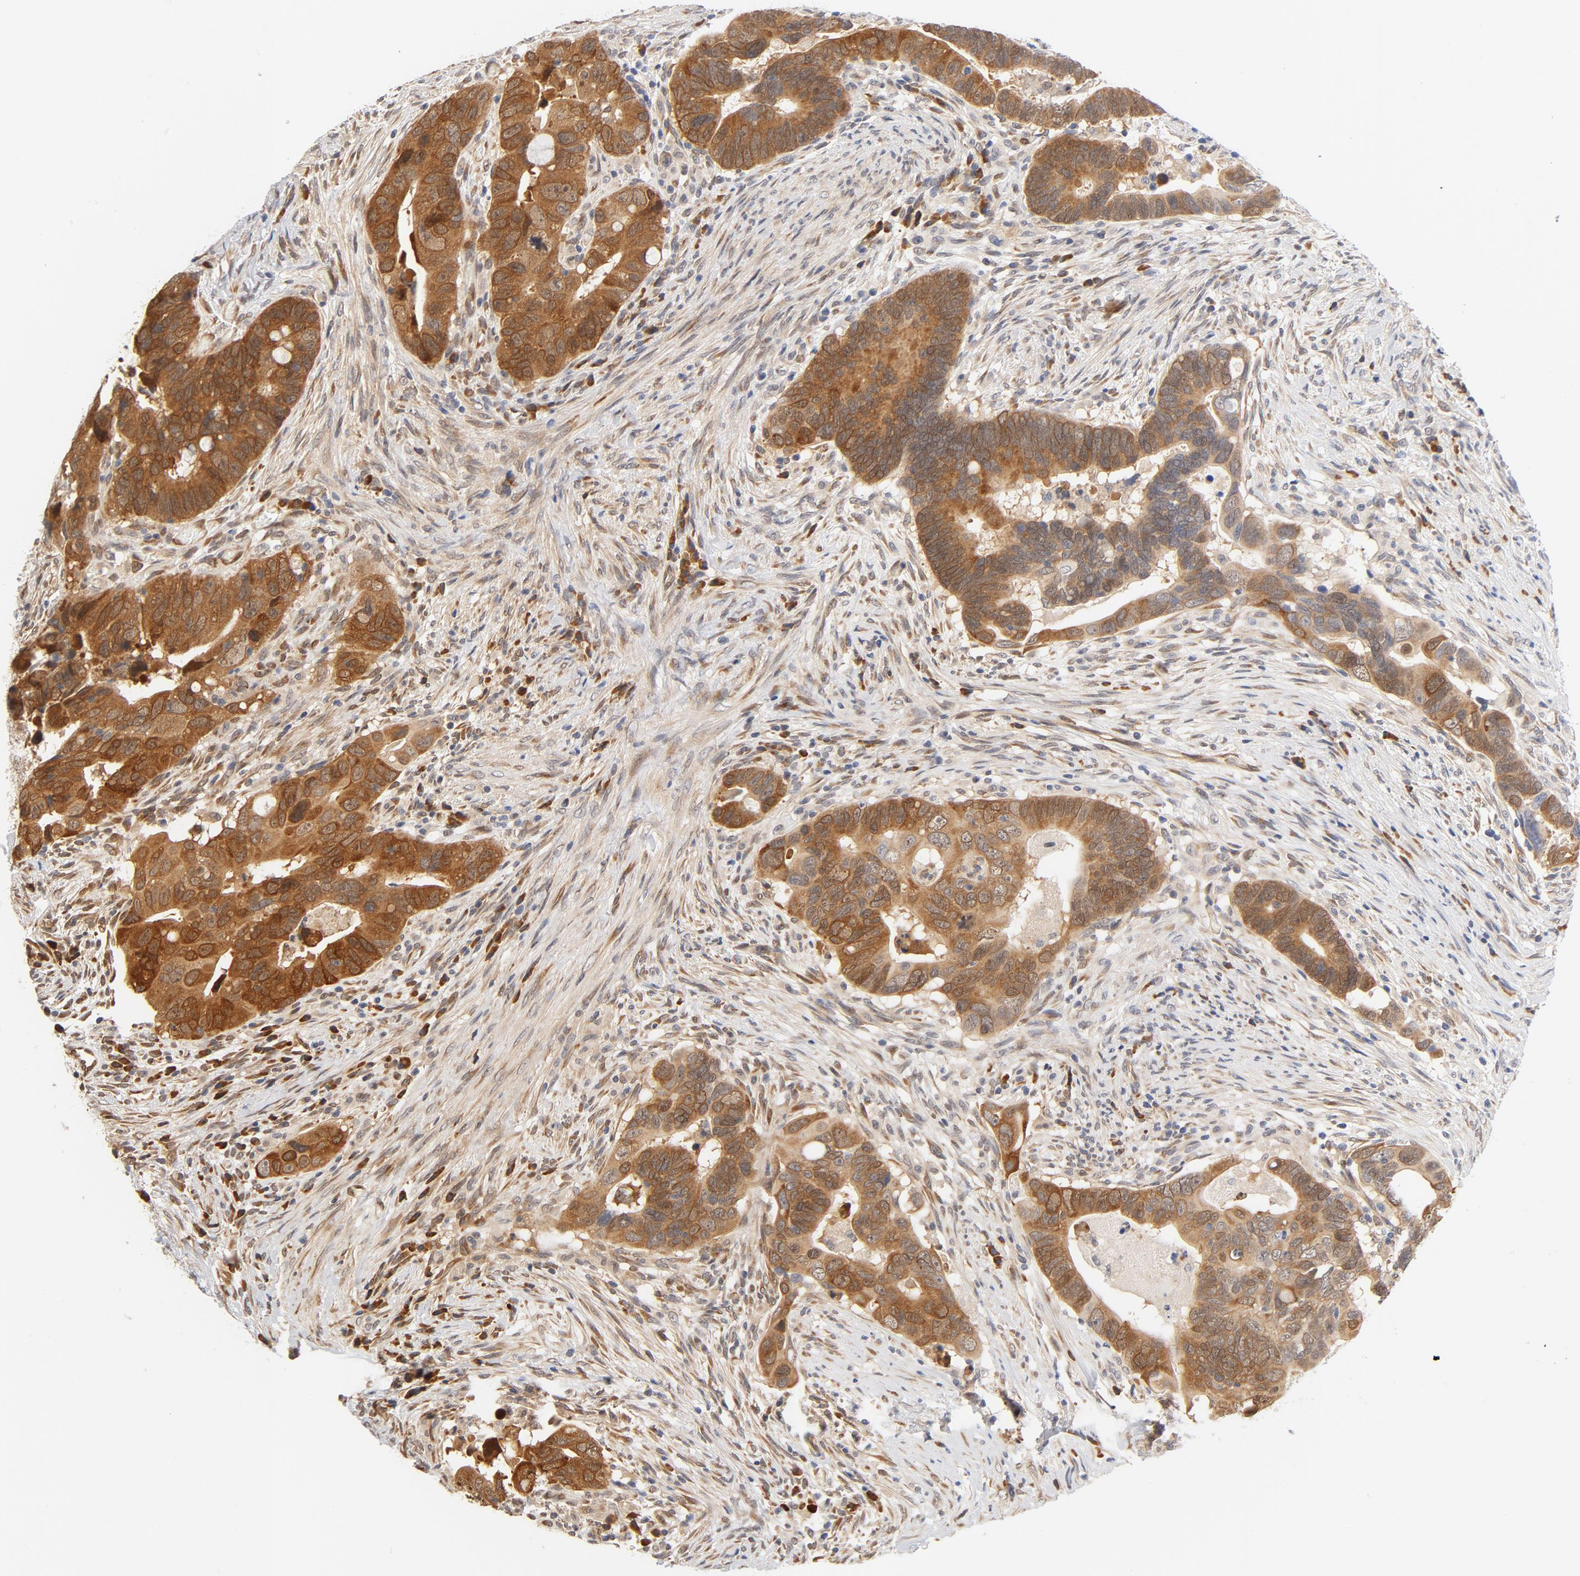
{"staining": {"intensity": "moderate", "quantity": ">75%", "location": "cytoplasmic/membranous"}, "tissue": "colorectal cancer", "cell_type": "Tumor cells", "image_type": "cancer", "snomed": [{"axis": "morphology", "description": "Adenocarcinoma, NOS"}, {"axis": "topography", "description": "Rectum"}], "caption": "The micrograph reveals immunohistochemical staining of colorectal adenocarcinoma. There is moderate cytoplasmic/membranous staining is present in about >75% of tumor cells. The protein of interest is shown in brown color, while the nuclei are stained blue.", "gene": "EIF4E", "patient": {"sex": "male", "age": 53}}